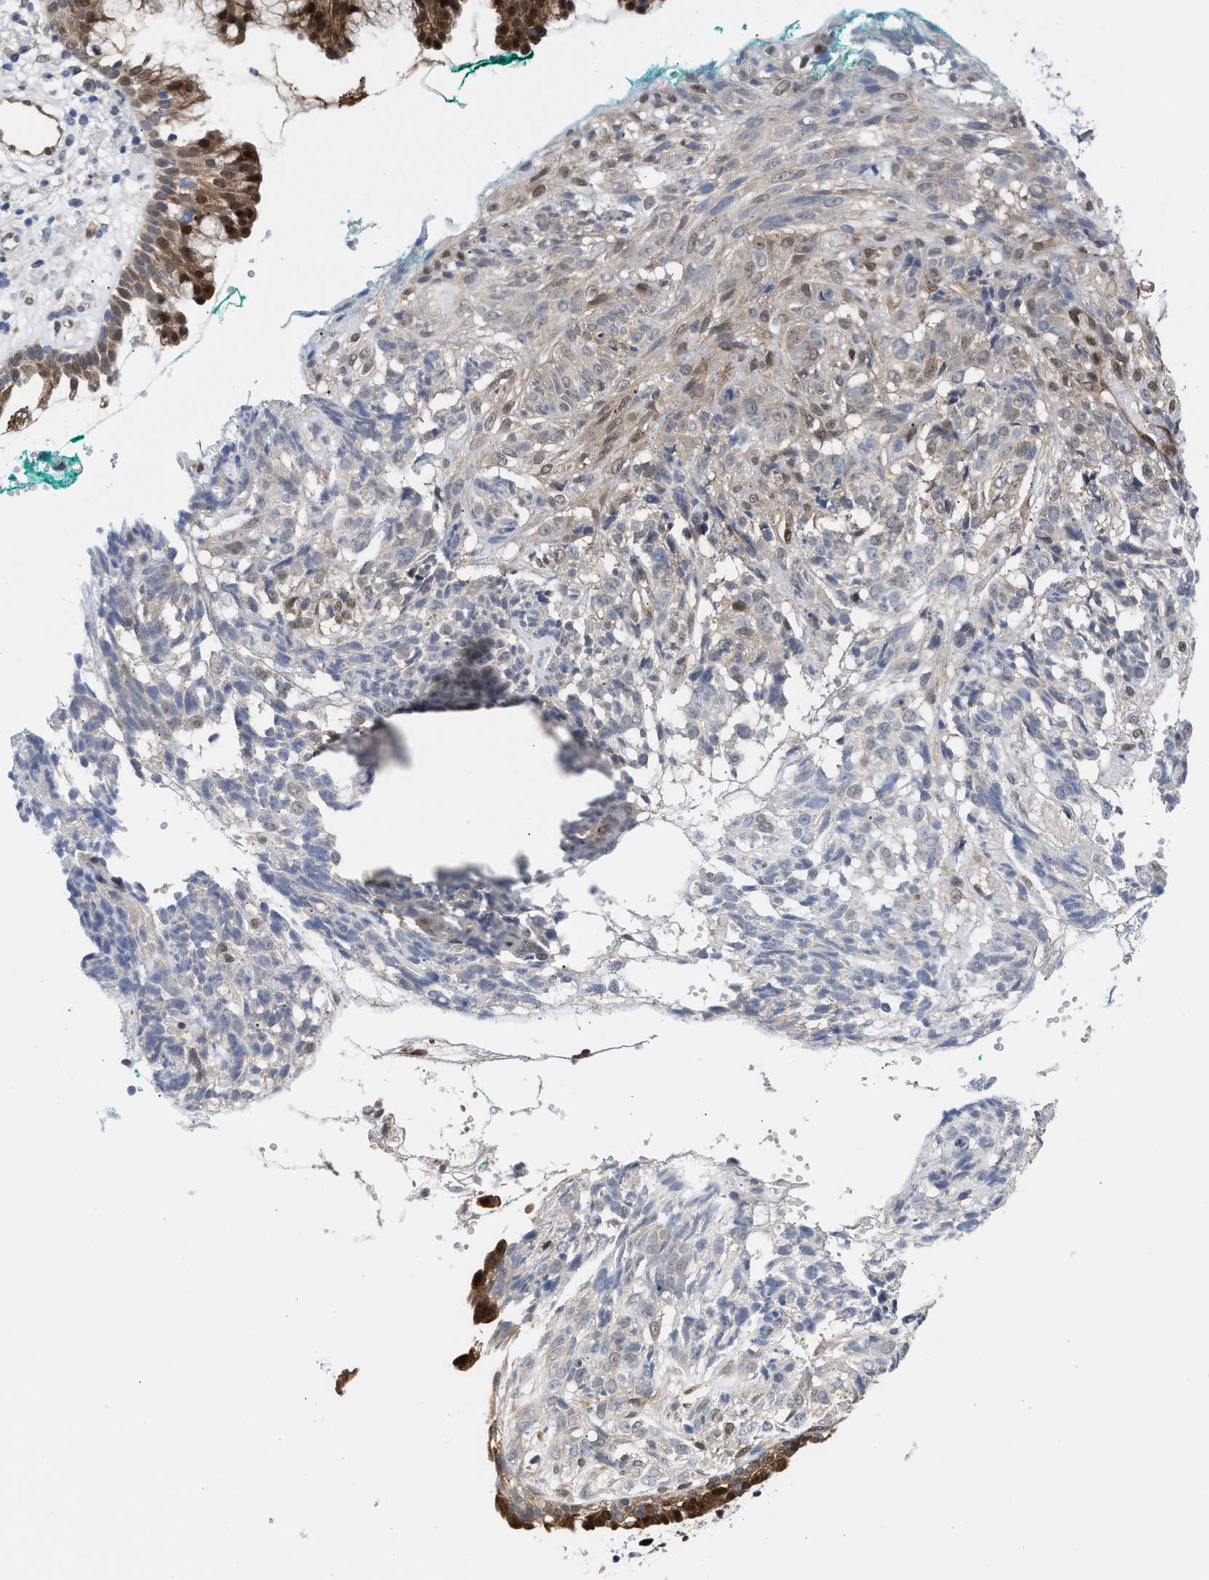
{"staining": {"intensity": "moderate", "quantity": ">75%", "location": "cytoplasmic/membranous,nuclear"}, "tissue": "nasopharynx", "cell_type": "Respiratory epithelial cells", "image_type": "normal", "snomed": [{"axis": "morphology", "description": "Normal tissue, NOS"}, {"axis": "morphology", "description": "Basal cell carcinoma"}, {"axis": "topography", "description": "Cartilage tissue"}, {"axis": "topography", "description": "Nasopharynx"}, {"axis": "topography", "description": "Oral tissue"}], "caption": "Benign nasopharynx exhibits moderate cytoplasmic/membranous,nuclear staining in about >75% of respiratory epithelial cells Using DAB (brown) and hematoxylin (blue) stains, captured at high magnification using brightfield microscopy..", "gene": "TP53I3", "patient": {"sex": "female", "age": 77}}